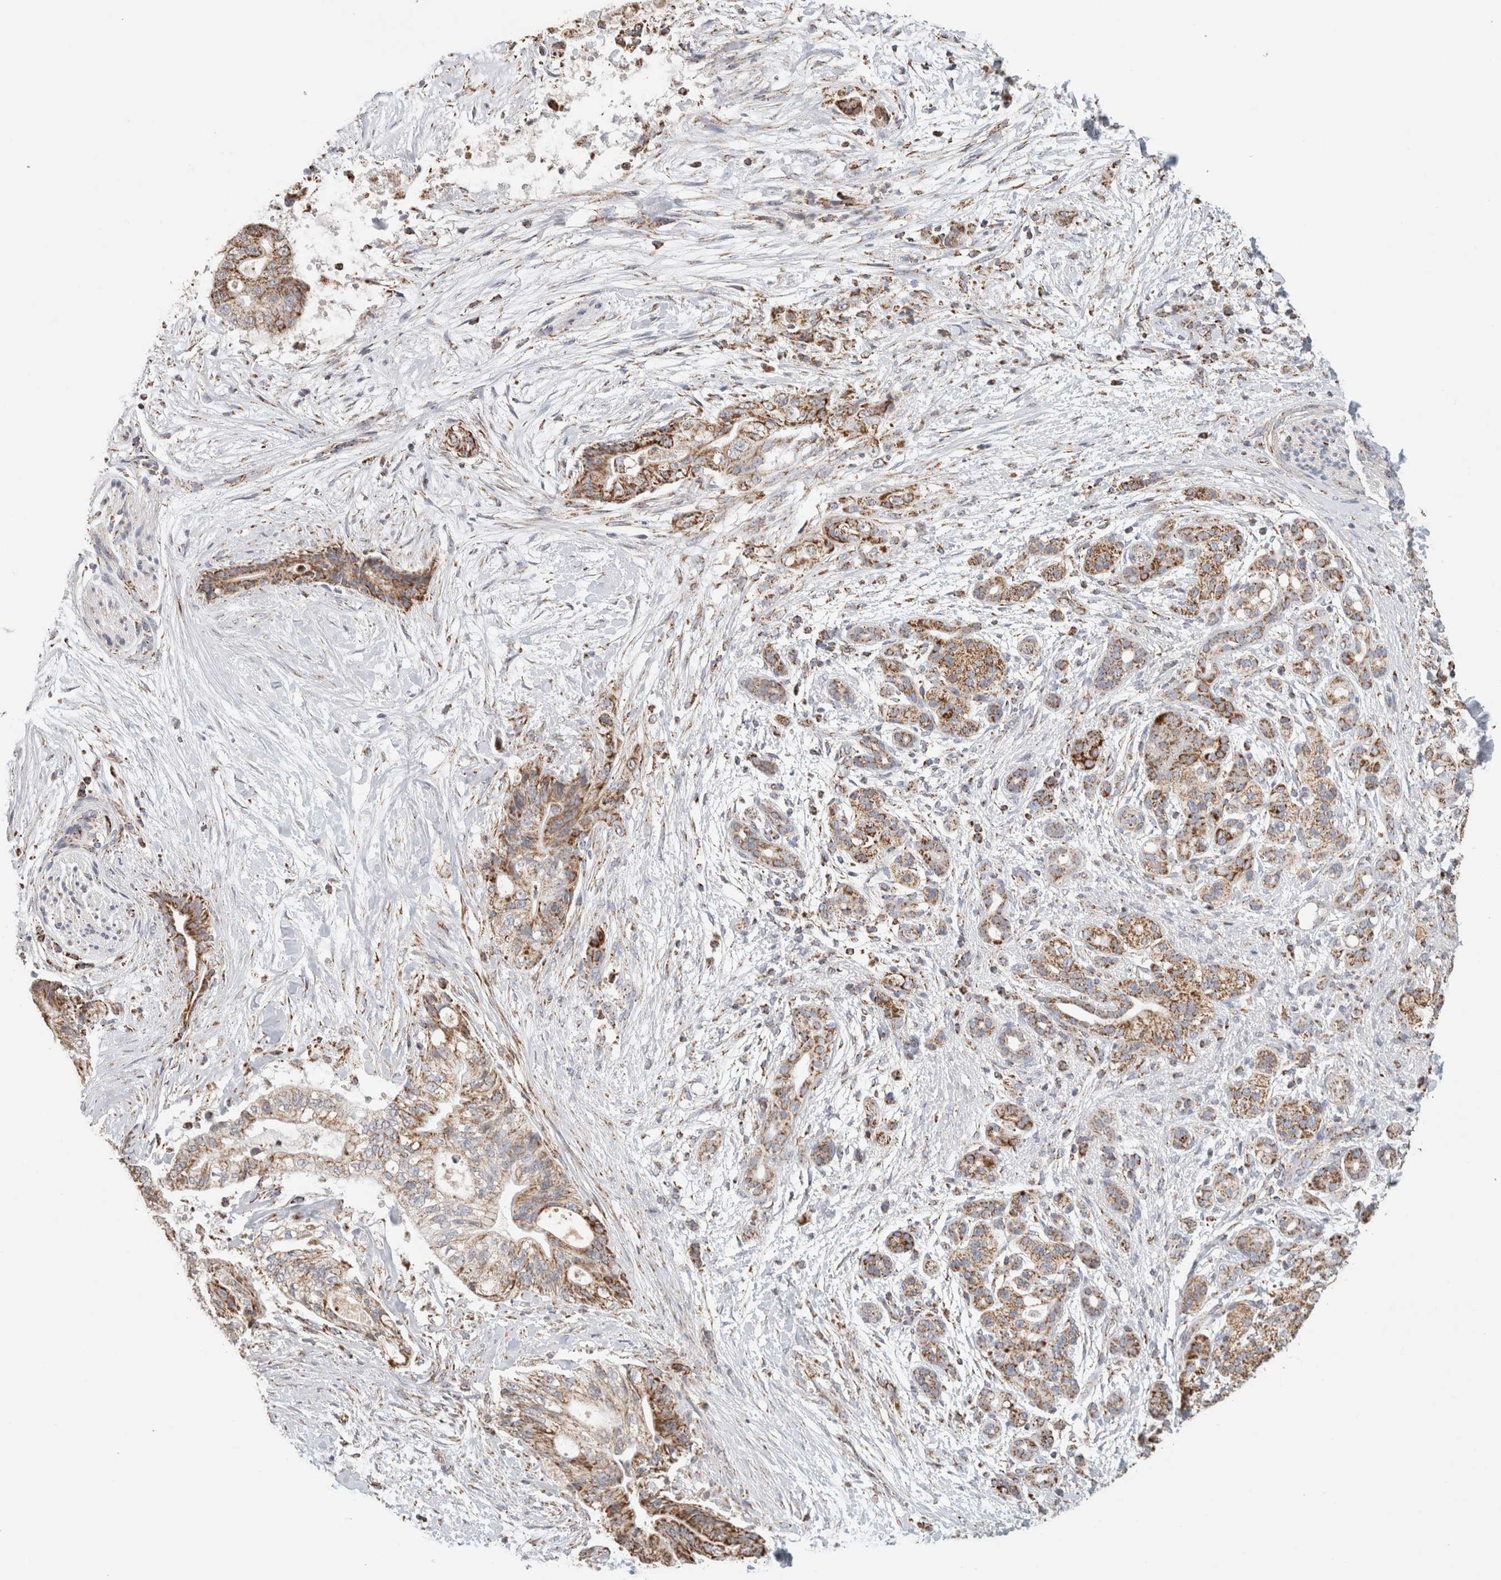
{"staining": {"intensity": "moderate", "quantity": ">75%", "location": "cytoplasmic/membranous"}, "tissue": "pancreatic cancer", "cell_type": "Tumor cells", "image_type": "cancer", "snomed": [{"axis": "morphology", "description": "Adenocarcinoma, NOS"}, {"axis": "topography", "description": "Pancreas"}], "caption": "A high-resolution photomicrograph shows immunohistochemistry (IHC) staining of pancreatic cancer, which shows moderate cytoplasmic/membranous positivity in approximately >75% of tumor cells.", "gene": "C1QBP", "patient": {"sex": "male", "age": 59}}